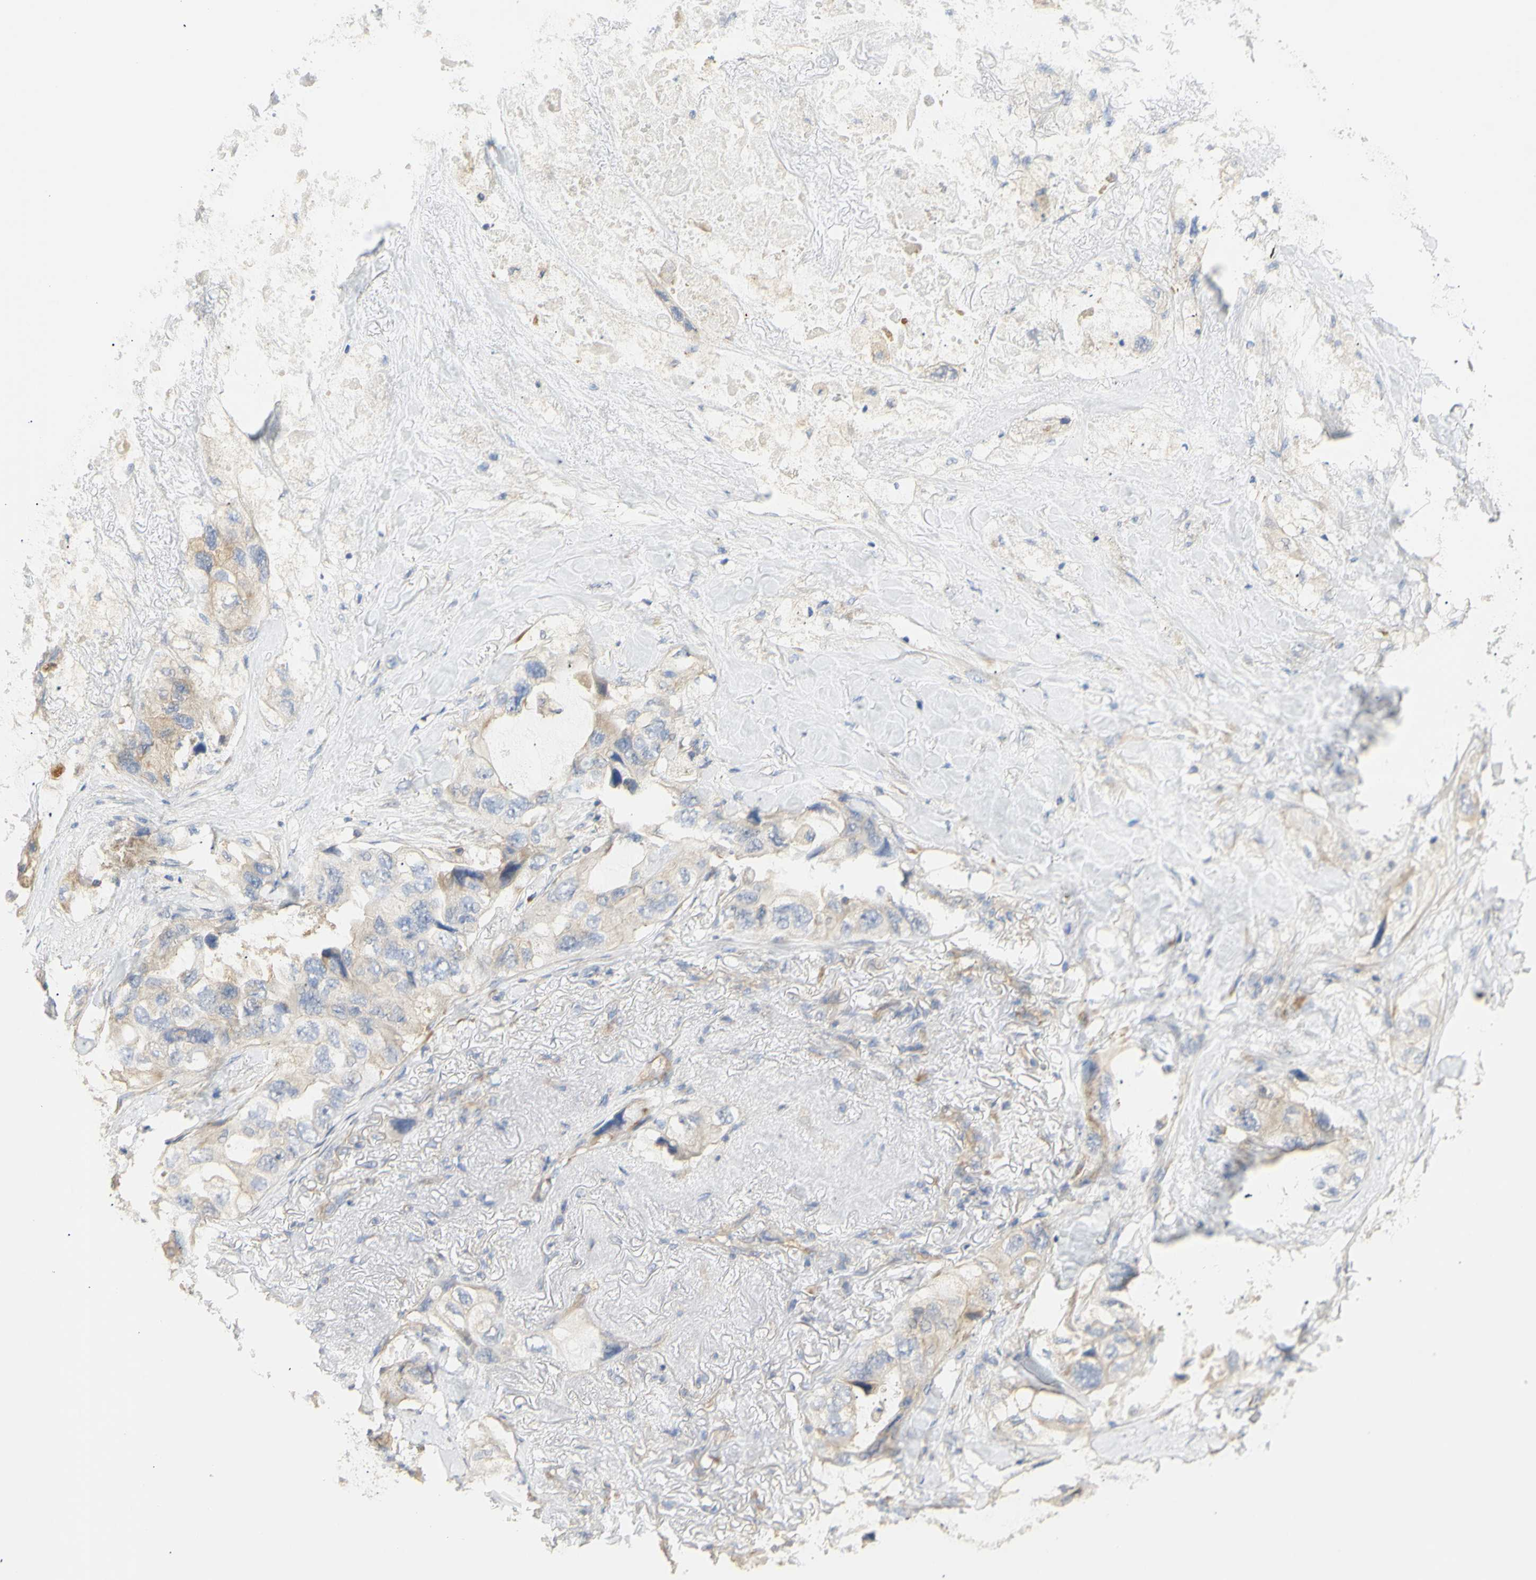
{"staining": {"intensity": "negative", "quantity": "none", "location": "none"}, "tissue": "lung cancer", "cell_type": "Tumor cells", "image_type": "cancer", "snomed": [{"axis": "morphology", "description": "Squamous cell carcinoma, NOS"}, {"axis": "topography", "description": "Lung"}], "caption": "Immunohistochemistry (IHC) photomicrograph of neoplastic tissue: human squamous cell carcinoma (lung) stained with DAB (3,3'-diaminobenzidine) displays no significant protein staining in tumor cells.", "gene": "KCNE4", "patient": {"sex": "female", "age": 73}}